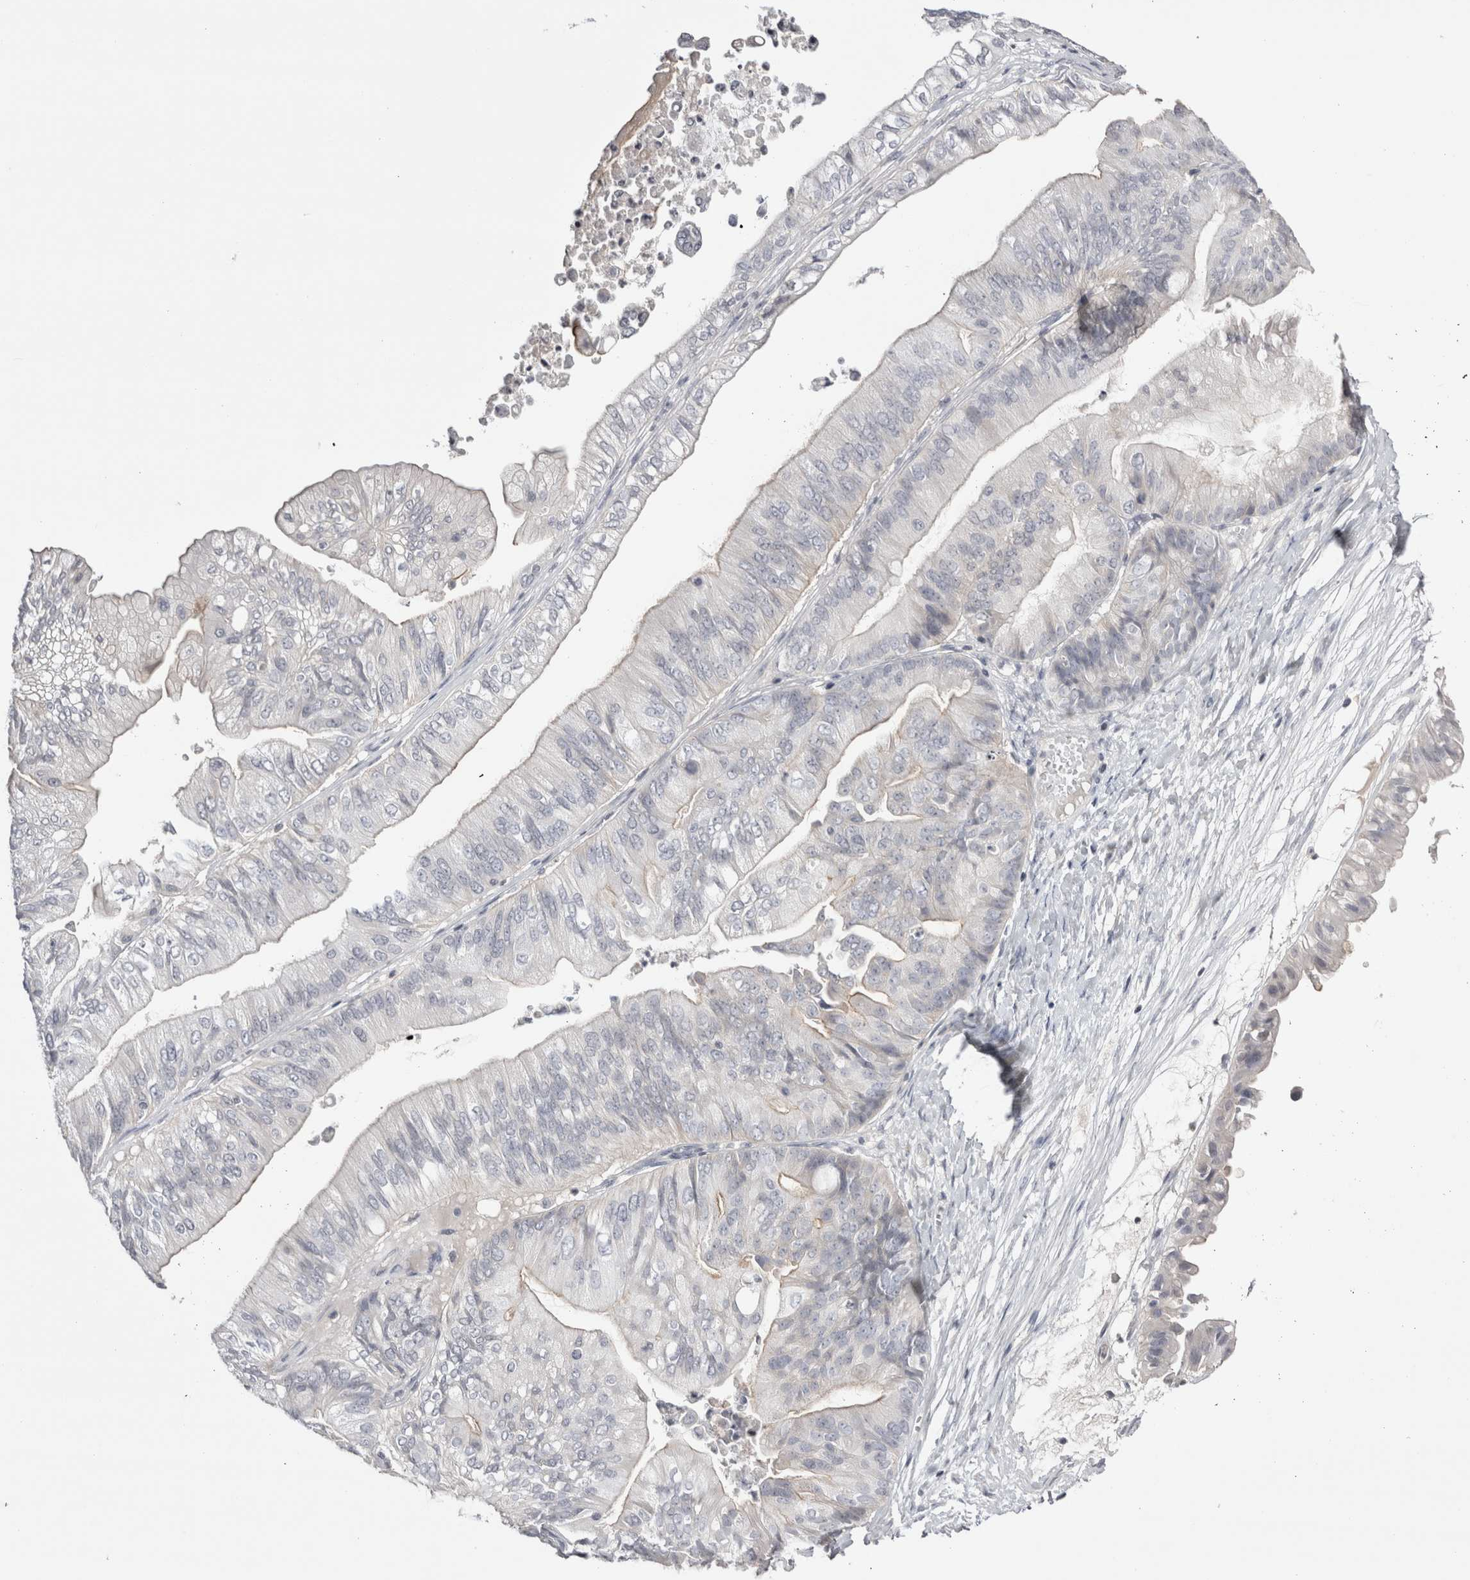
{"staining": {"intensity": "negative", "quantity": "none", "location": "none"}, "tissue": "ovarian cancer", "cell_type": "Tumor cells", "image_type": "cancer", "snomed": [{"axis": "morphology", "description": "Cystadenocarcinoma, mucinous, NOS"}, {"axis": "topography", "description": "Ovary"}], "caption": "The immunohistochemistry histopathology image has no significant positivity in tumor cells of ovarian mucinous cystadenocarcinoma tissue. (Stains: DAB (3,3'-diaminobenzidine) immunohistochemistry (IHC) with hematoxylin counter stain, Microscopy: brightfield microscopy at high magnification).", "gene": "FNDC8", "patient": {"sex": "female", "age": 61}}